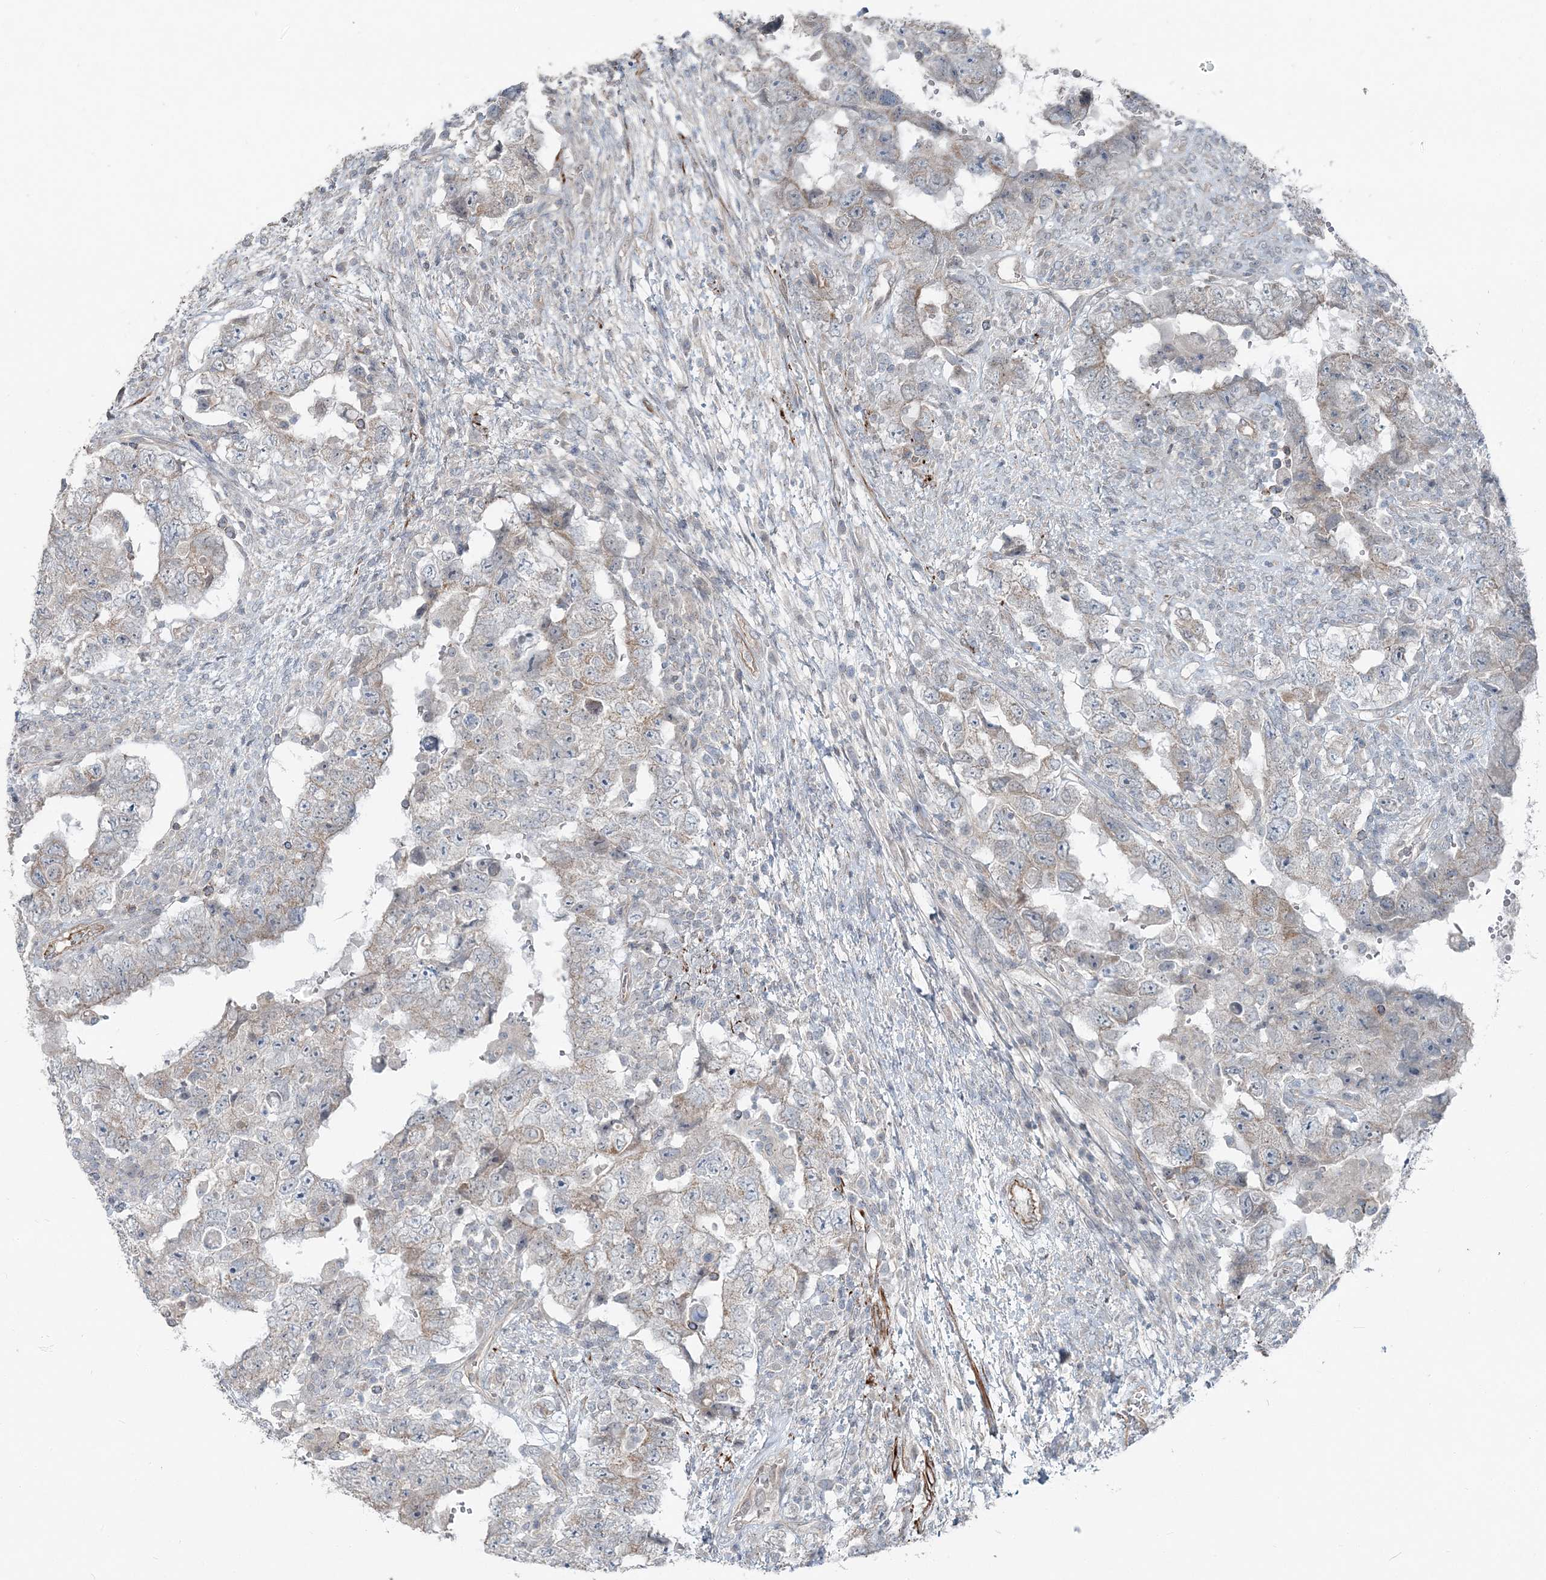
{"staining": {"intensity": "negative", "quantity": "none", "location": "none"}, "tissue": "testis cancer", "cell_type": "Tumor cells", "image_type": "cancer", "snomed": [{"axis": "morphology", "description": "Carcinoma, Embryonal, NOS"}, {"axis": "topography", "description": "Testis"}], "caption": "Tumor cells show no significant staining in testis embryonal carcinoma. Nuclei are stained in blue.", "gene": "FBXL17", "patient": {"sex": "male", "age": 26}}